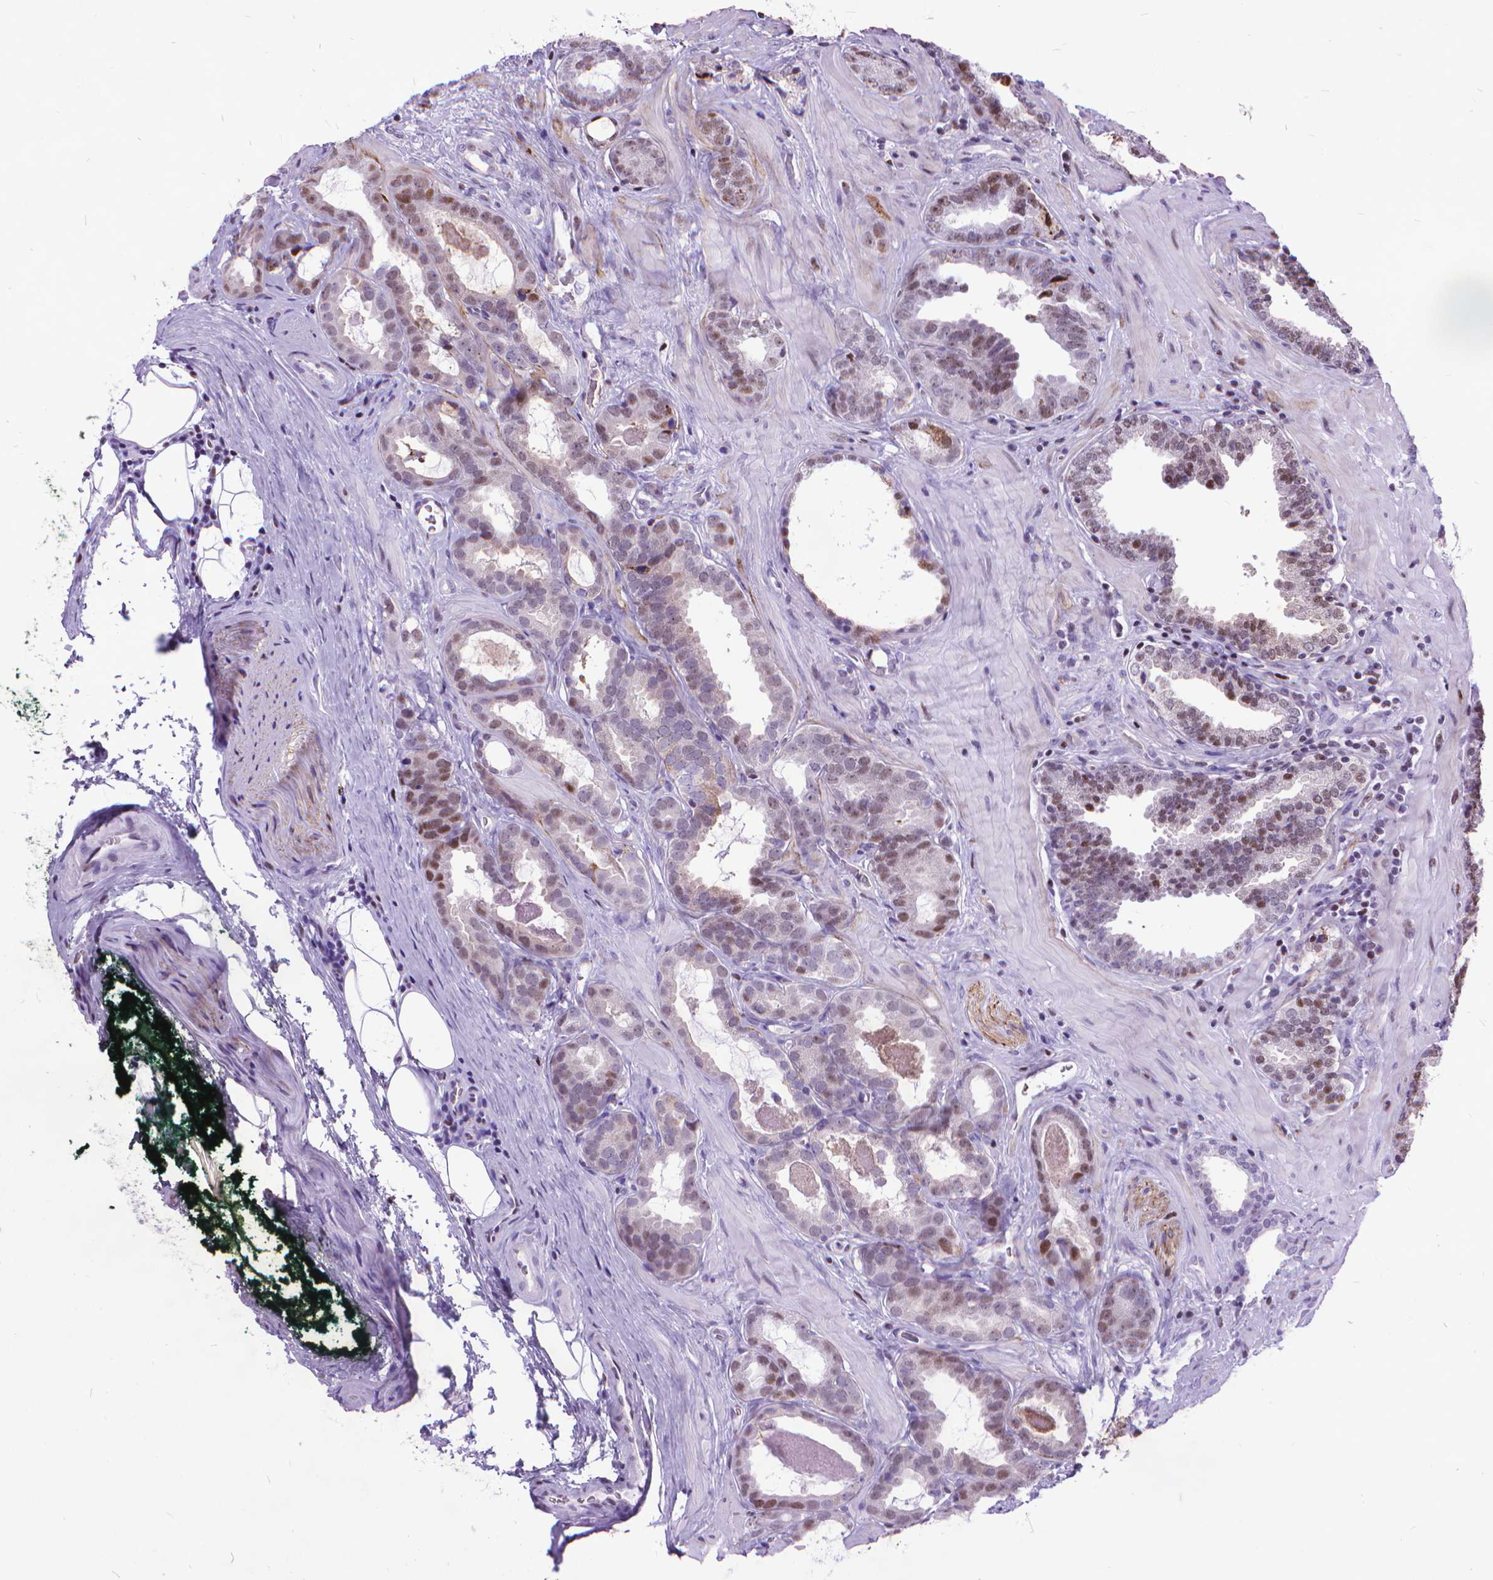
{"staining": {"intensity": "moderate", "quantity": "25%-75%", "location": "nuclear"}, "tissue": "prostate cancer", "cell_type": "Tumor cells", "image_type": "cancer", "snomed": [{"axis": "morphology", "description": "Adenocarcinoma, NOS"}, {"axis": "topography", "description": "Prostate"}], "caption": "Adenocarcinoma (prostate) stained for a protein displays moderate nuclear positivity in tumor cells. The protein is shown in brown color, while the nuclei are stained blue.", "gene": "POLE4", "patient": {"sex": "male", "age": 64}}